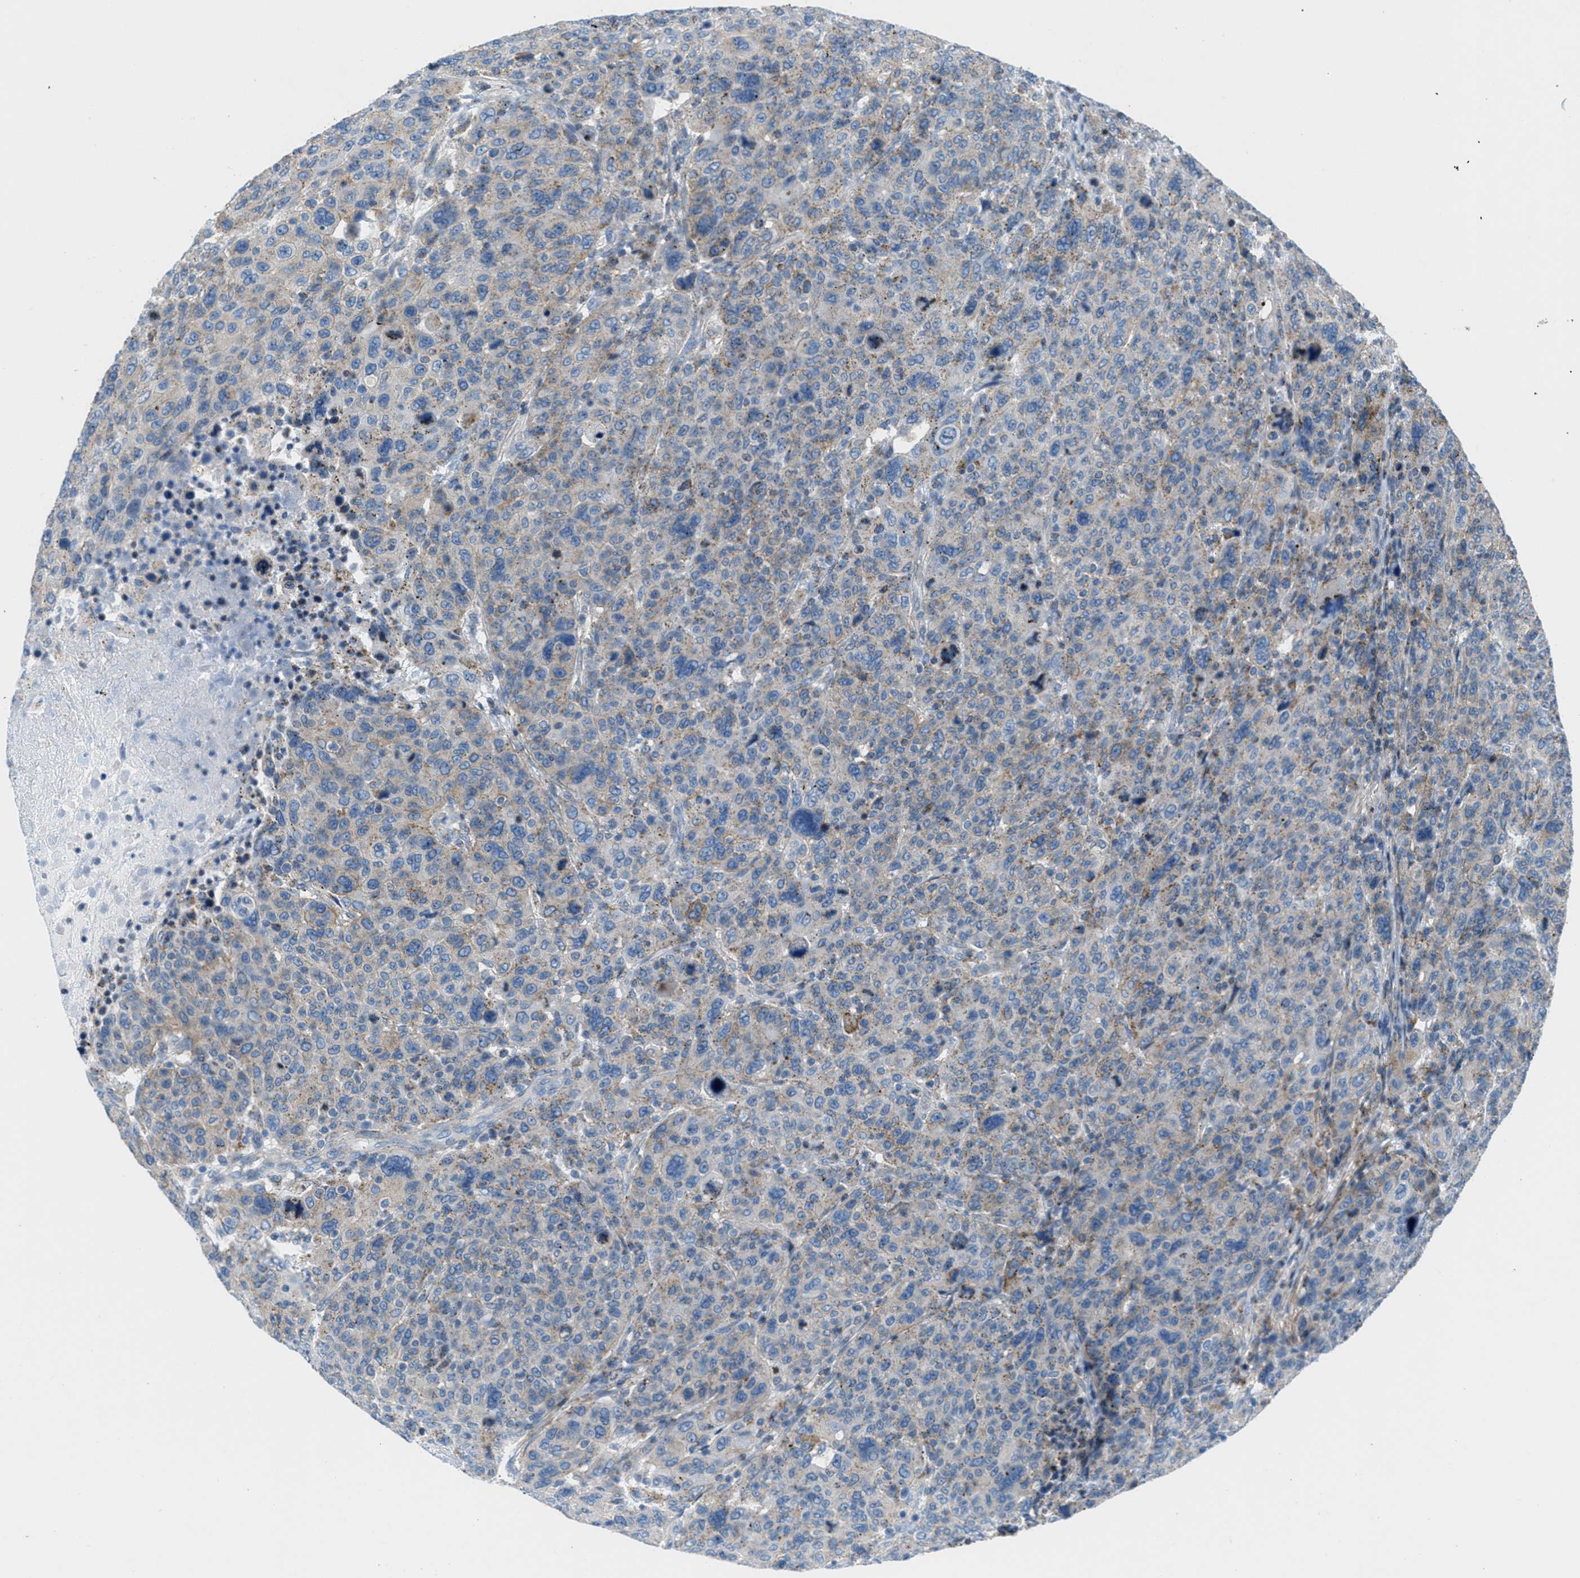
{"staining": {"intensity": "weak", "quantity": "25%-75%", "location": "cytoplasmic/membranous"}, "tissue": "breast cancer", "cell_type": "Tumor cells", "image_type": "cancer", "snomed": [{"axis": "morphology", "description": "Duct carcinoma"}, {"axis": "topography", "description": "Breast"}], "caption": "Immunohistochemical staining of human breast invasive ductal carcinoma shows low levels of weak cytoplasmic/membranous protein positivity in about 25%-75% of tumor cells. (DAB = brown stain, brightfield microscopy at high magnification).", "gene": "MFSD13A", "patient": {"sex": "female", "age": 37}}